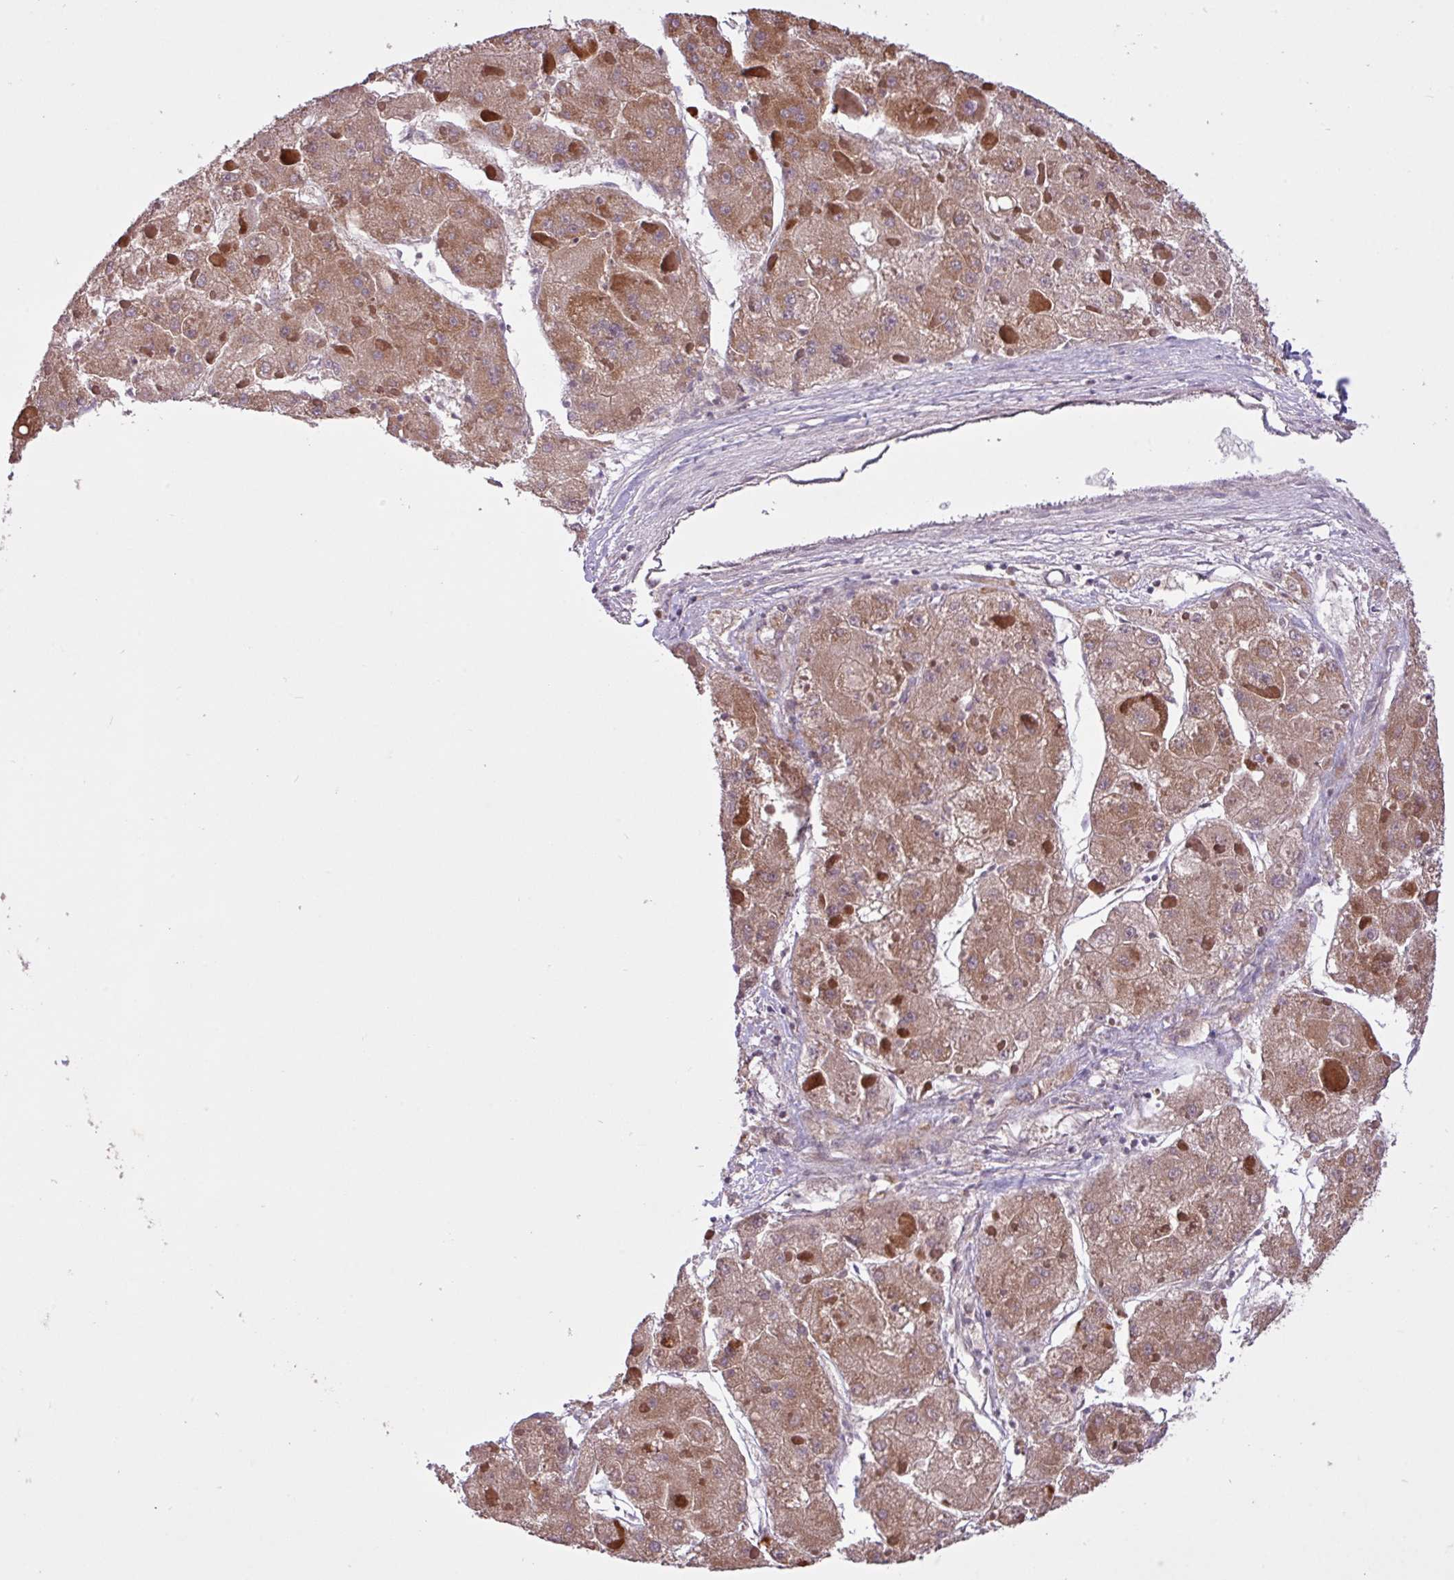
{"staining": {"intensity": "moderate", "quantity": ">75%", "location": "cytoplasmic/membranous"}, "tissue": "liver cancer", "cell_type": "Tumor cells", "image_type": "cancer", "snomed": [{"axis": "morphology", "description": "Carcinoma, Hepatocellular, NOS"}, {"axis": "topography", "description": "Liver"}], "caption": "This is a micrograph of immunohistochemistry (IHC) staining of liver cancer, which shows moderate expression in the cytoplasmic/membranous of tumor cells.", "gene": "TIMM10B", "patient": {"sex": "female", "age": 73}}